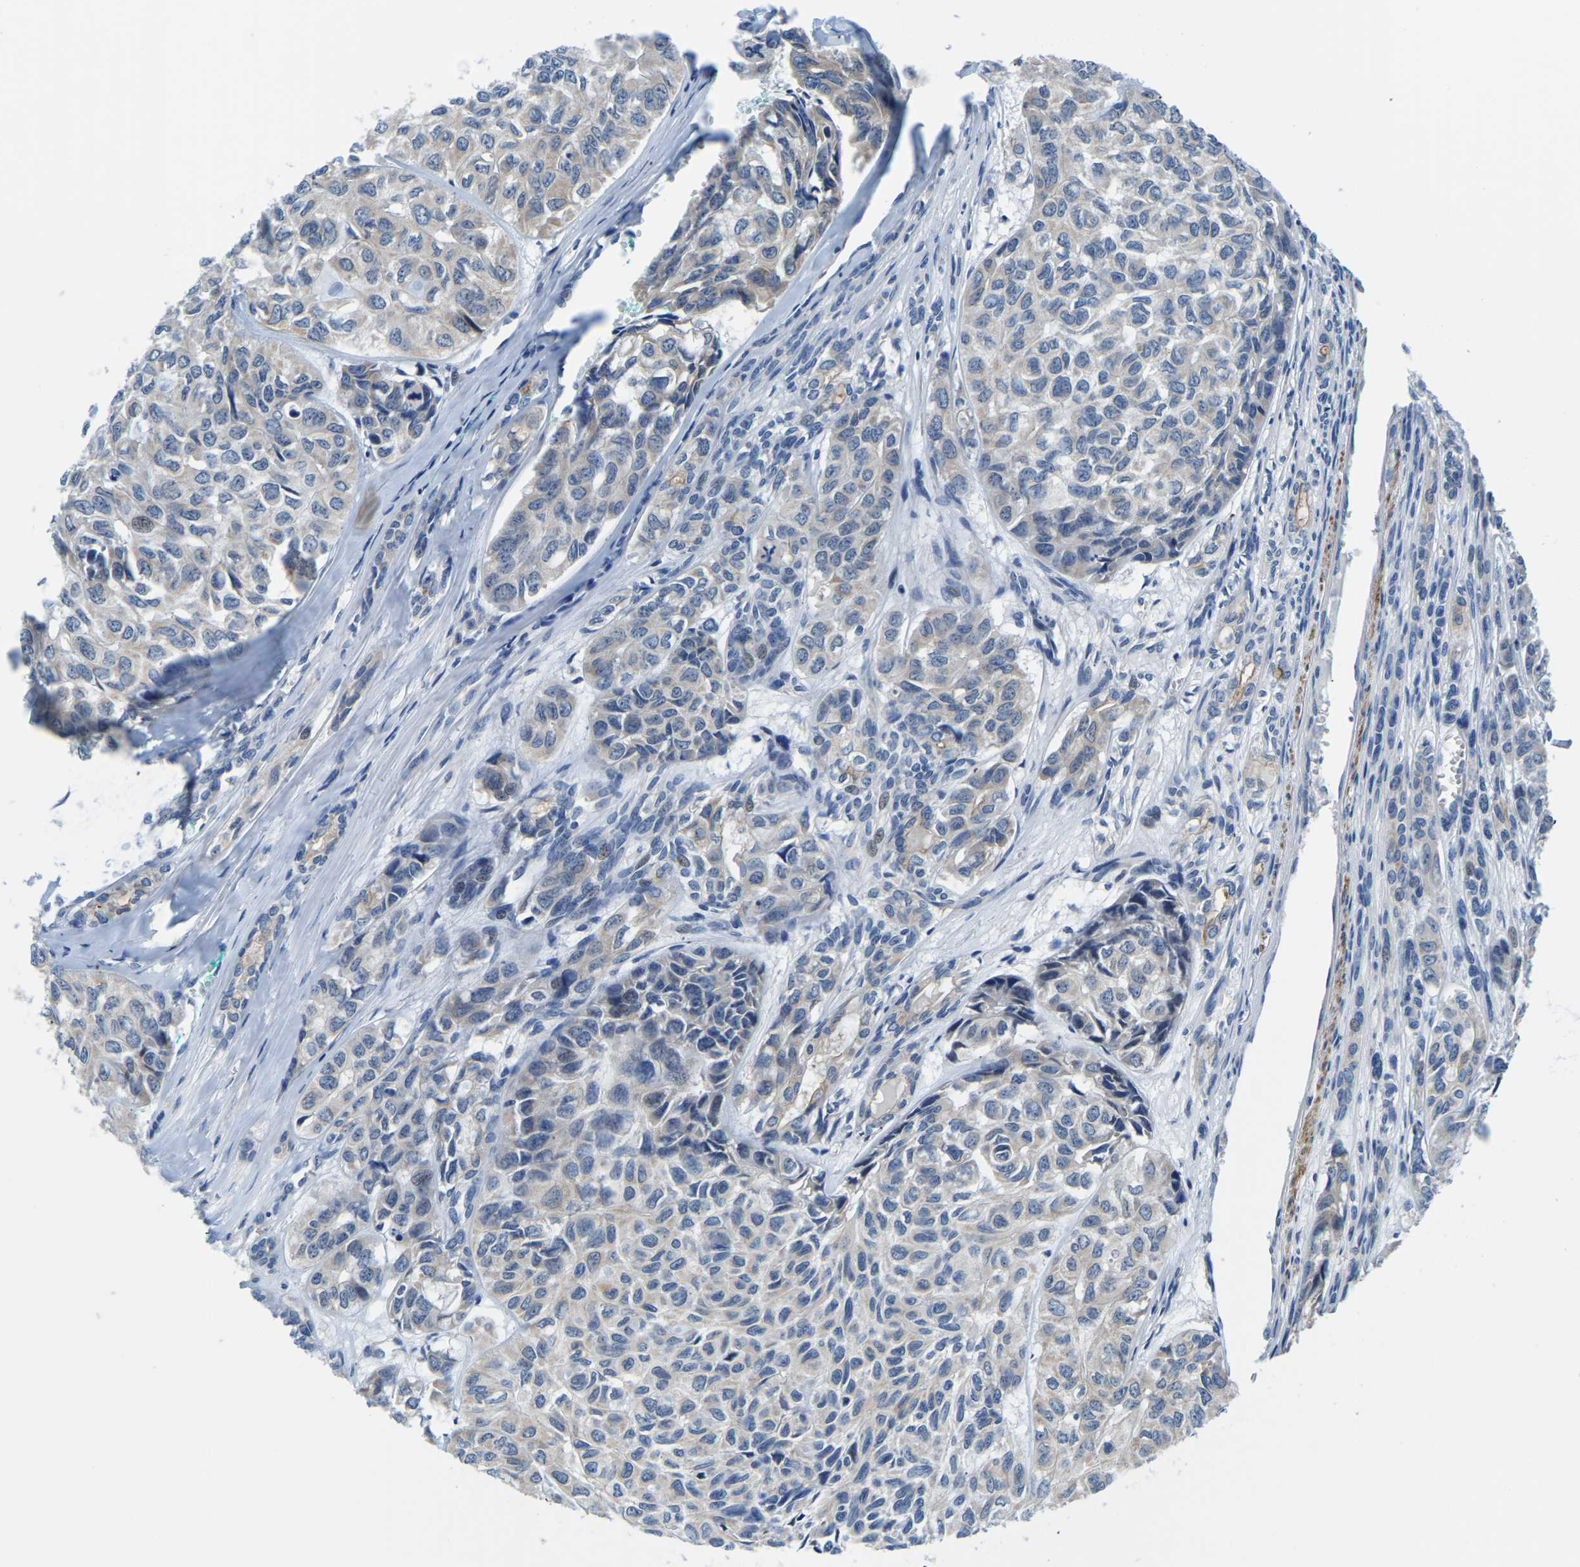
{"staining": {"intensity": "negative", "quantity": "none", "location": "none"}, "tissue": "head and neck cancer", "cell_type": "Tumor cells", "image_type": "cancer", "snomed": [{"axis": "morphology", "description": "Adenocarcinoma, NOS"}, {"axis": "topography", "description": "Salivary gland, NOS"}, {"axis": "topography", "description": "Head-Neck"}], "caption": "An immunohistochemistry image of head and neck cancer is shown. There is no staining in tumor cells of head and neck cancer.", "gene": "LIAS", "patient": {"sex": "female", "age": 76}}